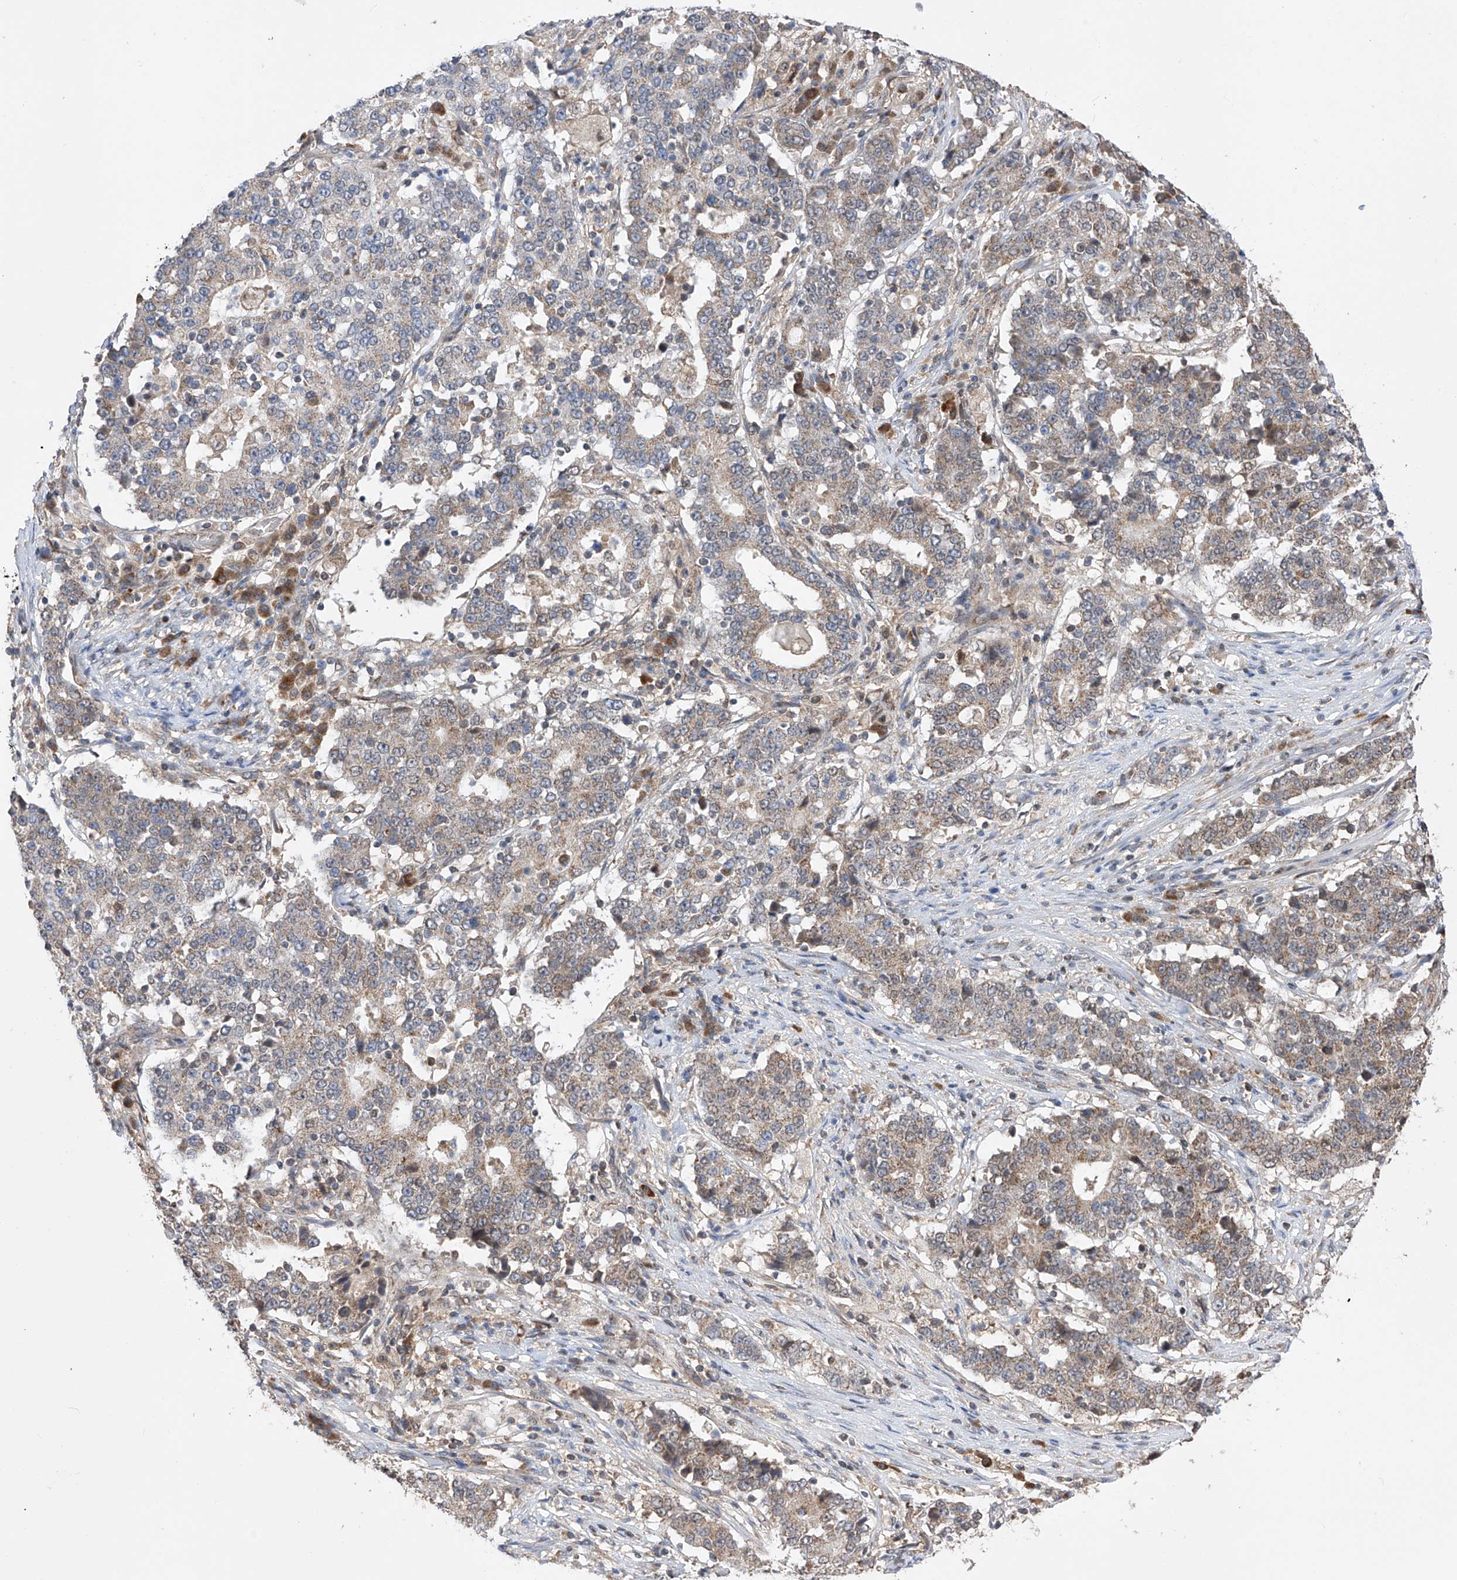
{"staining": {"intensity": "weak", "quantity": "25%-75%", "location": "cytoplasmic/membranous"}, "tissue": "stomach cancer", "cell_type": "Tumor cells", "image_type": "cancer", "snomed": [{"axis": "morphology", "description": "Adenocarcinoma, NOS"}, {"axis": "topography", "description": "Stomach"}], "caption": "Immunohistochemistry of human stomach cancer (adenocarcinoma) exhibits low levels of weak cytoplasmic/membranous staining in about 25%-75% of tumor cells. (IHC, brightfield microscopy, high magnification).", "gene": "SDHAF4", "patient": {"sex": "male", "age": 59}}